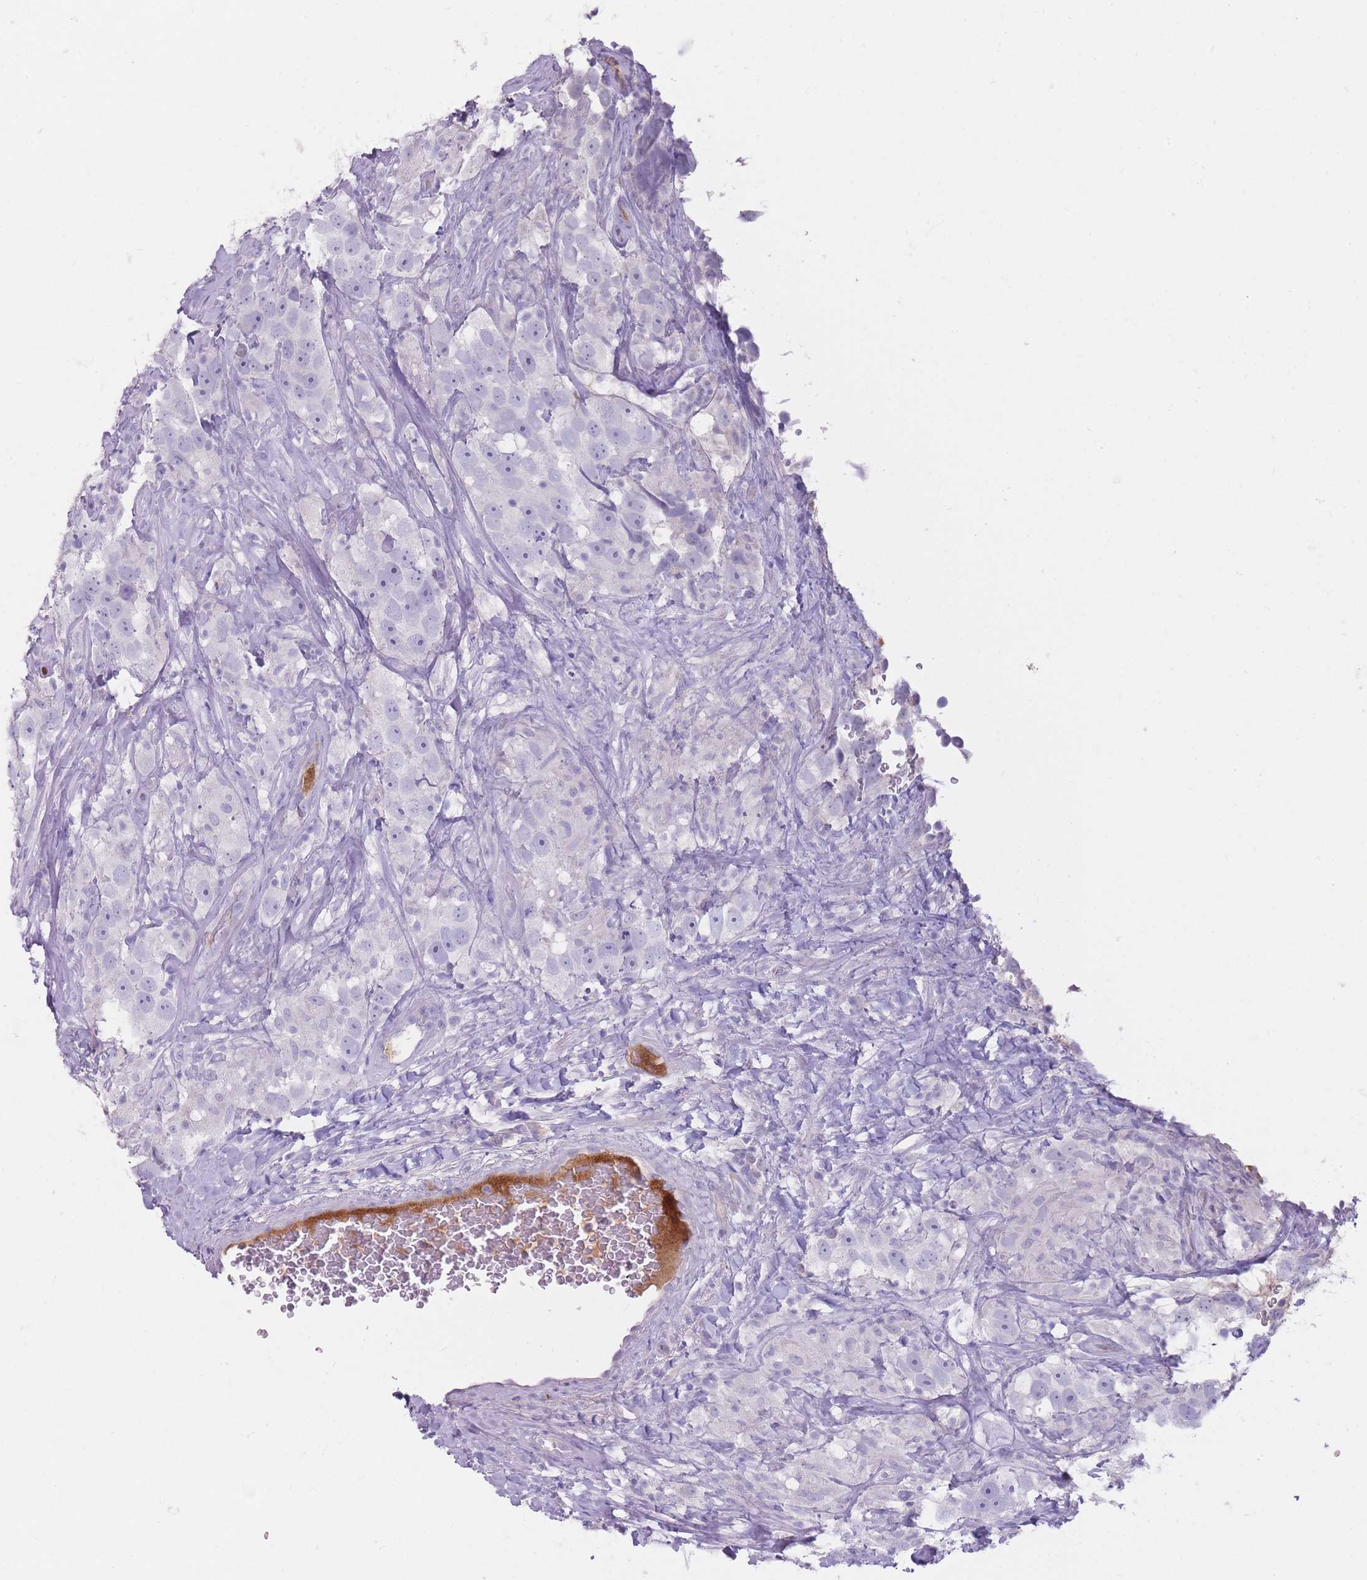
{"staining": {"intensity": "negative", "quantity": "none", "location": "none"}, "tissue": "testis cancer", "cell_type": "Tumor cells", "image_type": "cancer", "snomed": [{"axis": "morphology", "description": "Seminoma, NOS"}, {"axis": "topography", "description": "Testis"}], "caption": "Immunohistochemistry (IHC) histopathology image of neoplastic tissue: testis cancer (seminoma) stained with DAB demonstrates no significant protein expression in tumor cells.", "gene": "PRG4", "patient": {"sex": "male", "age": 49}}